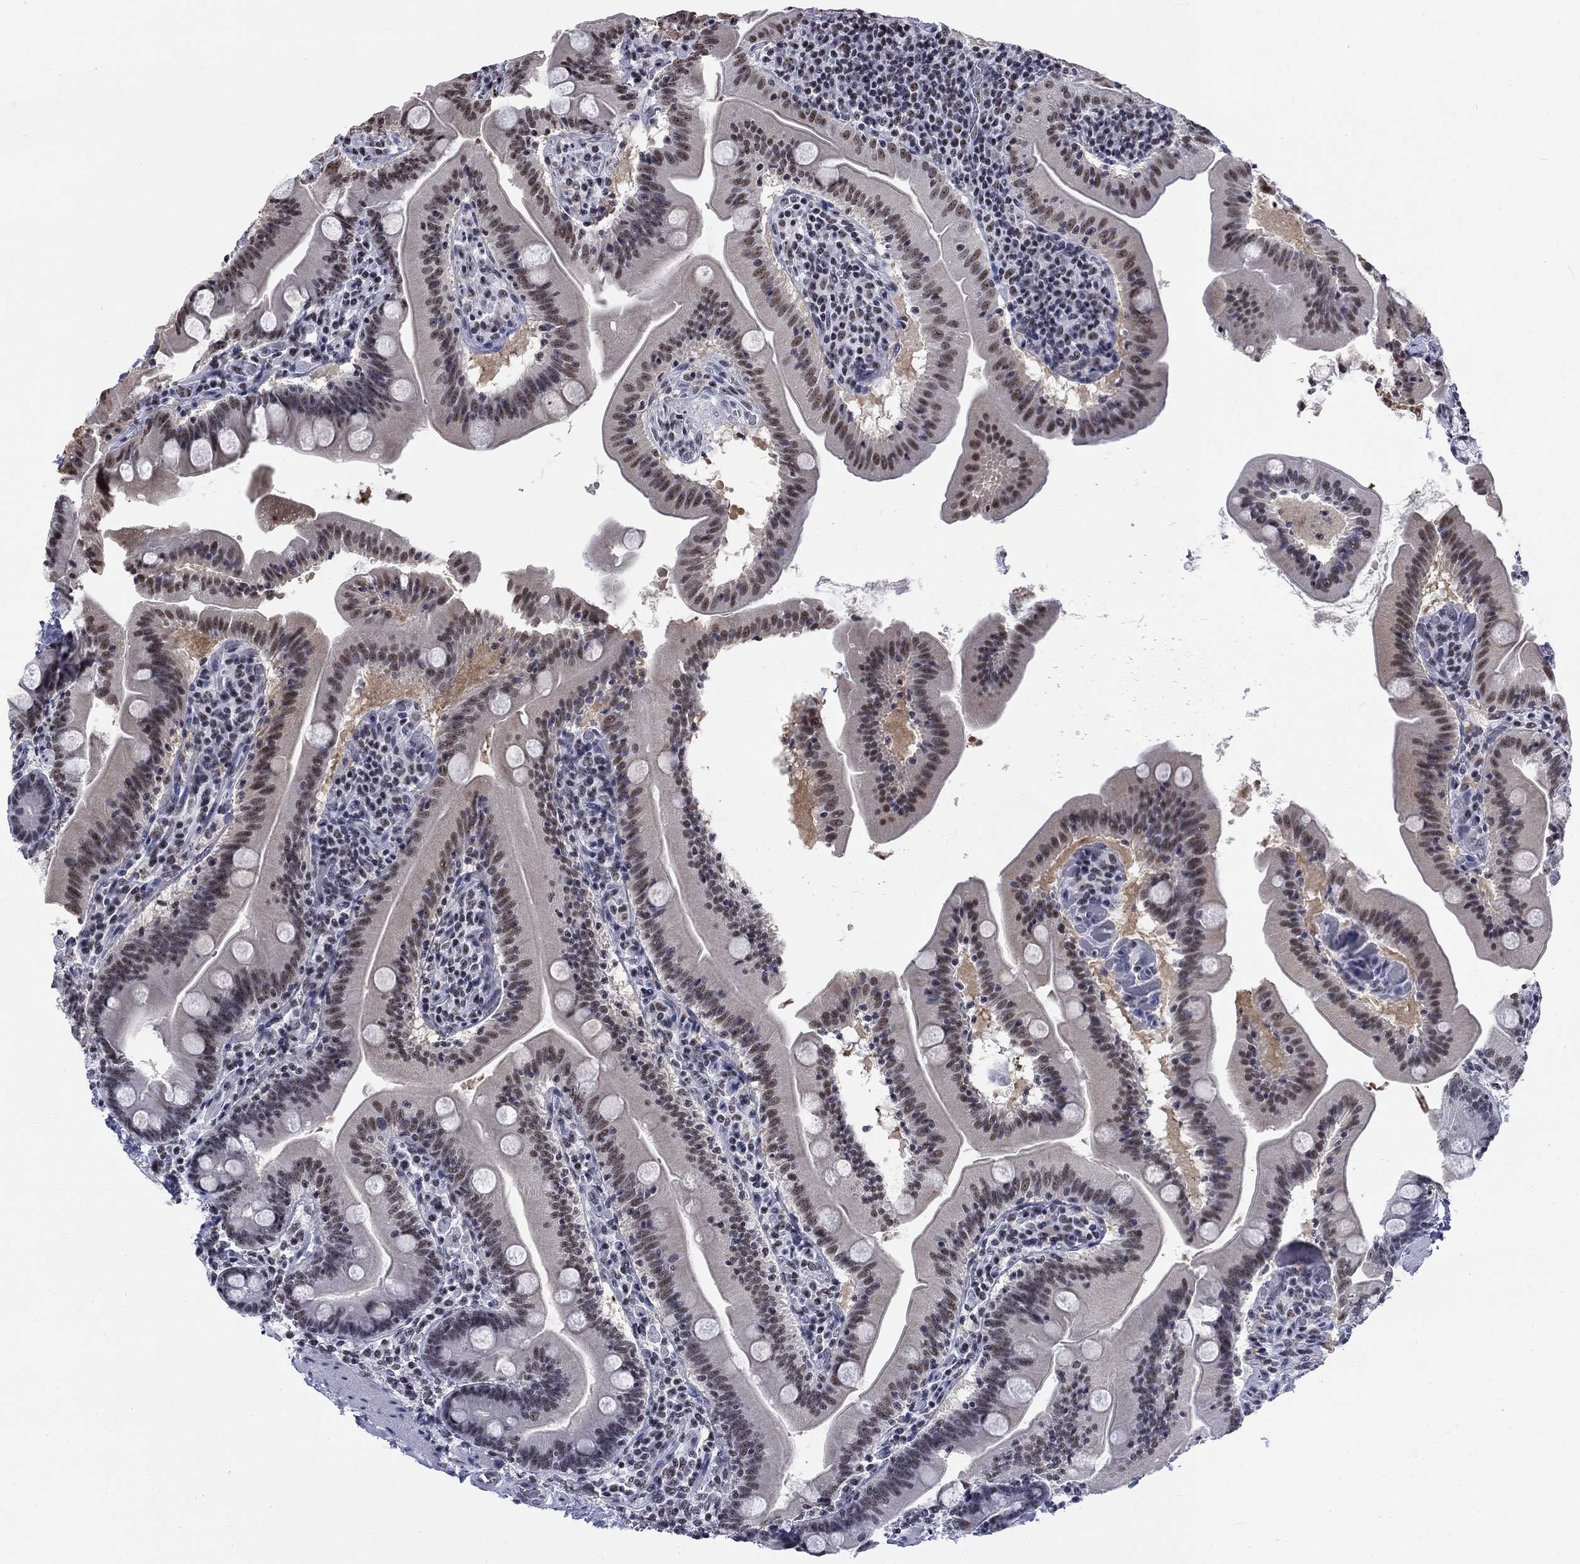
{"staining": {"intensity": "weak", "quantity": "25%-75%", "location": "nuclear"}, "tissue": "small intestine", "cell_type": "Glandular cells", "image_type": "normal", "snomed": [{"axis": "morphology", "description": "Normal tissue, NOS"}, {"axis": "topography", "description": "Small intestine"}], "caption": "Immunohistochemical staining of normal small intestine displays 25%-75% levels of weak nuclear protein positivity in about 25%-75% of glandular cells.", "gene": "CSRNP3", "patient": {"sex": "male", "age": 37}}